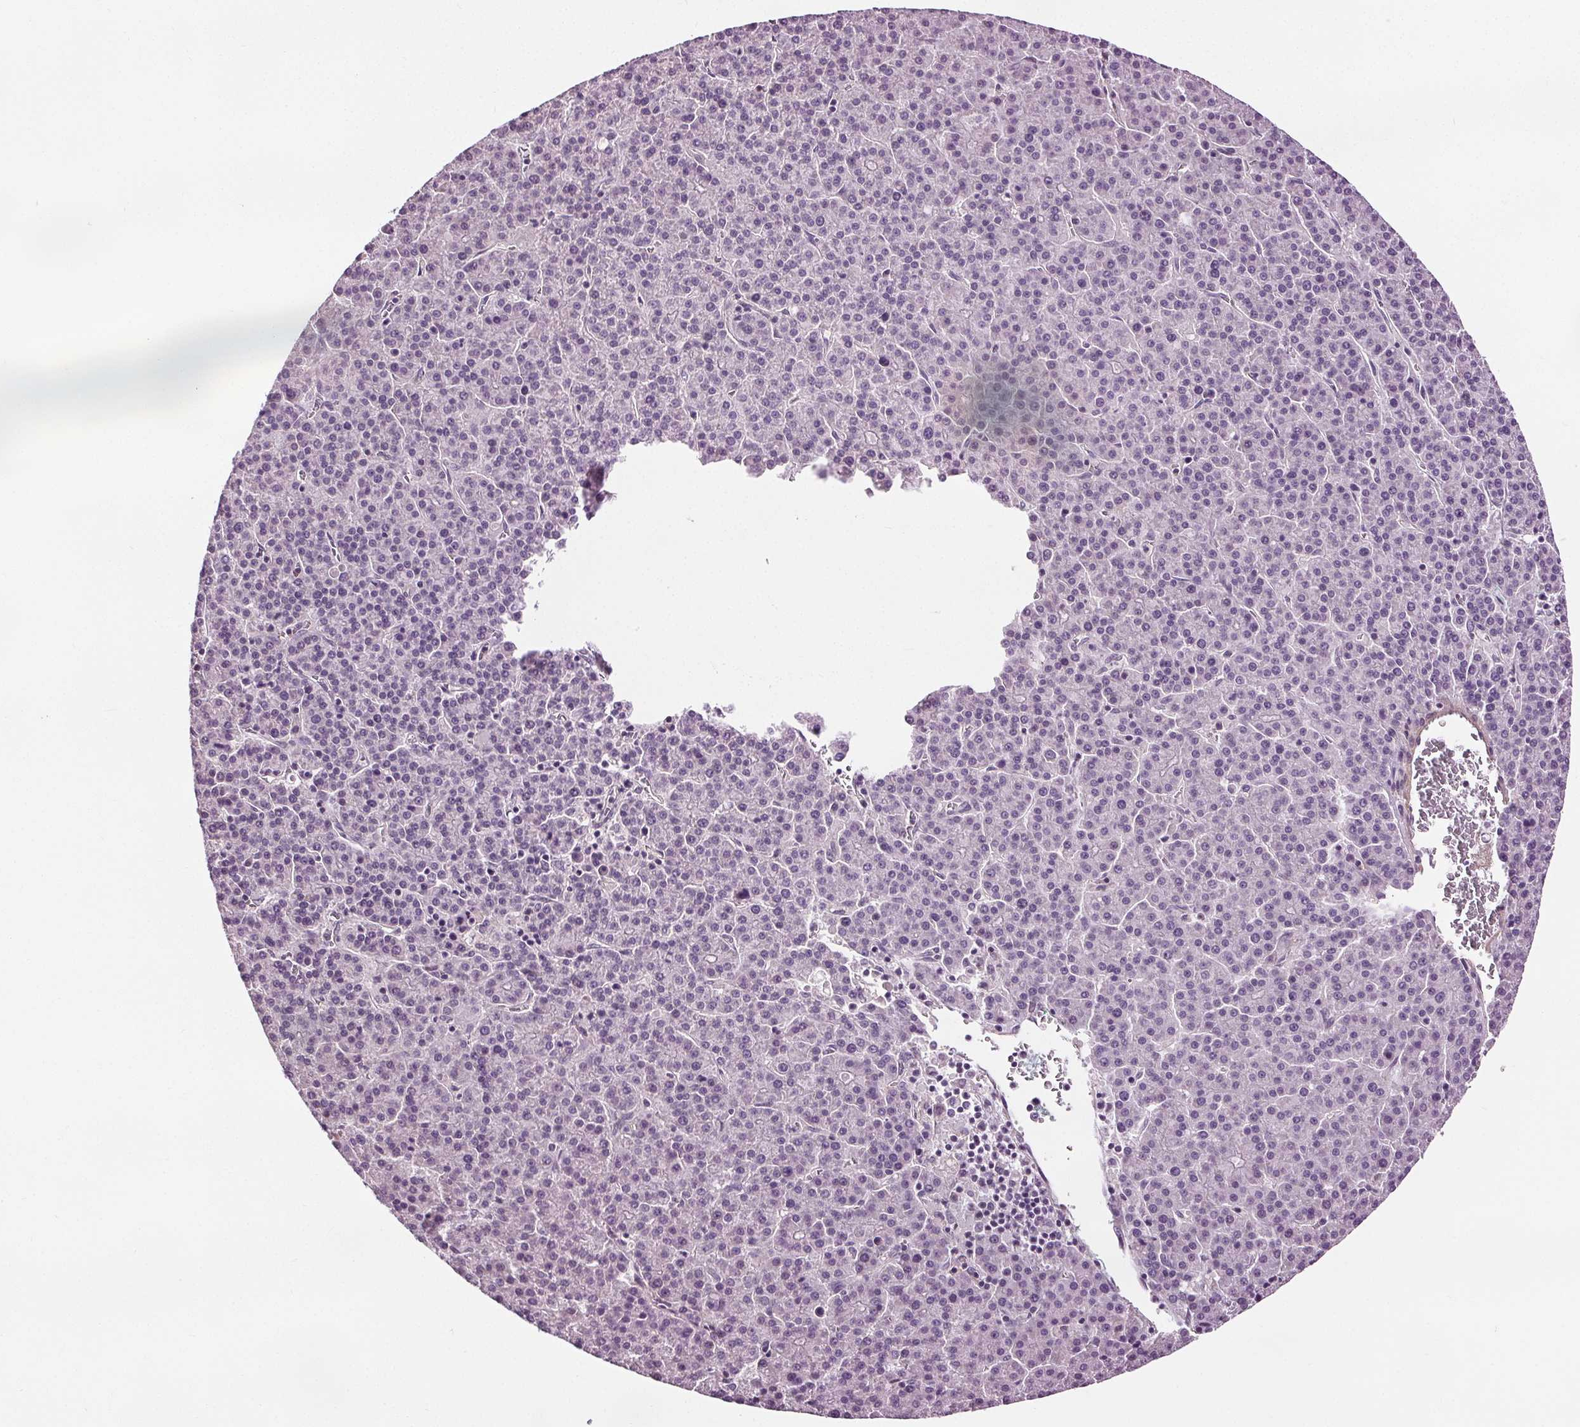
{"staining": {"intensity": "negative", "quantity": "none", "location": "none"}, "tissue": "liver cancer", "cell_type": "Tumor cells", "image_type": "cancer", "snomed": [{"axis": "morphology", "description": "Carcinoma, Hepatocellular, NOS"}, {"axis": "topography", "description": "Liver"}], "caption": "Protein analysis of liver cancer (hepatocellular carcinoma) displays no significant staining in tumor cells.", "gene": "RASA1", "patient": {"sex": "female", "age": 58}}